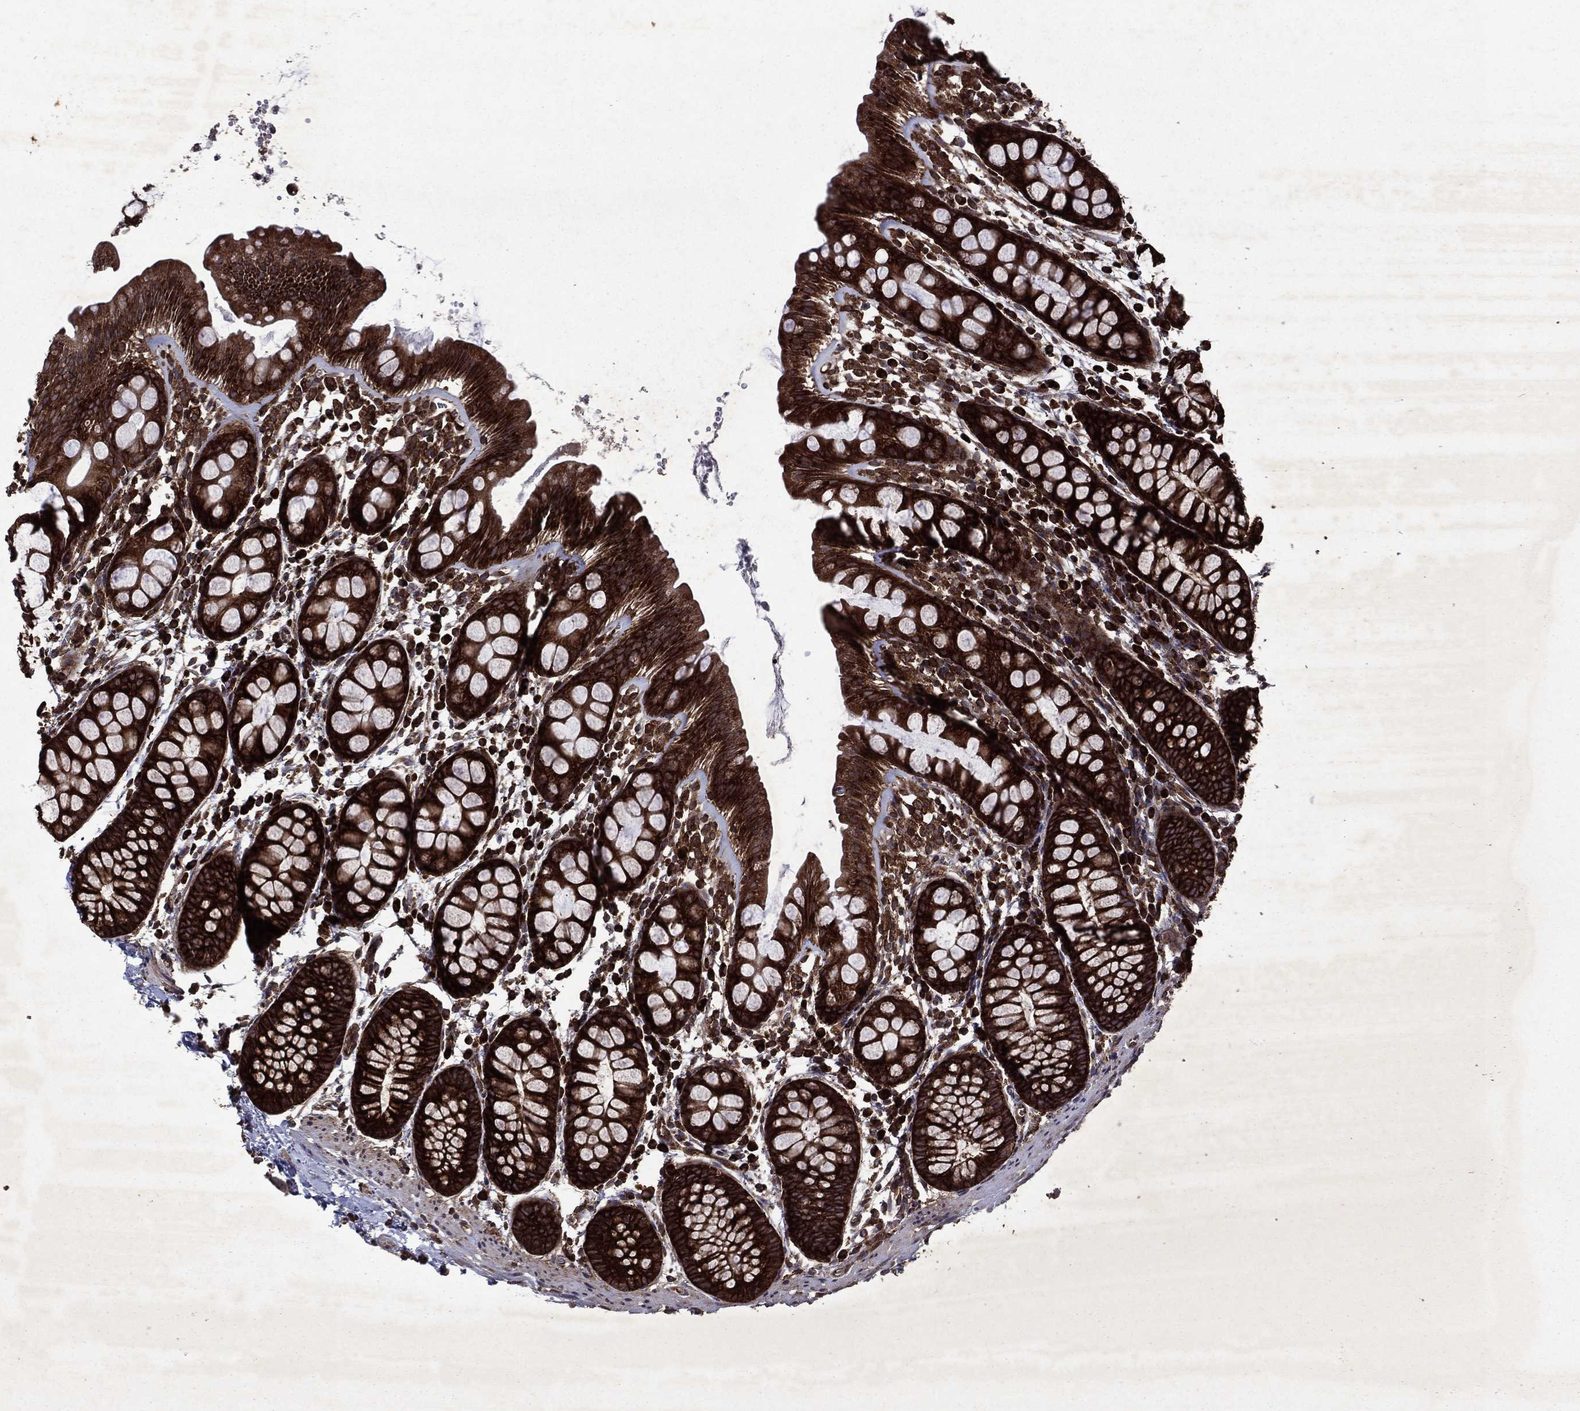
{"staining": {"intensity": "strong", "quantity": ">75%", "location": "cytoplasmic/membranous"}, "tissue": "rectum", "cell_type": "Glandular cells", "image_type": "normal", "snomed": [{"axis": "morphology", "description": "Normal tissue, NOS"}, {"axis": "topography", "description": "Rectum"}], "caption": "Protein expression analysis of unremarkable human rectum reveals strong cytoplasmic/membranous positivity in approximately >75% of glandular cells. The staining was performed using DAB, with brown indicating positive protein expression. Nuclei are stained blue with hematoxylin.", "gene": "EIF2B4", "patient": {"sex": "male", "age": 57}}